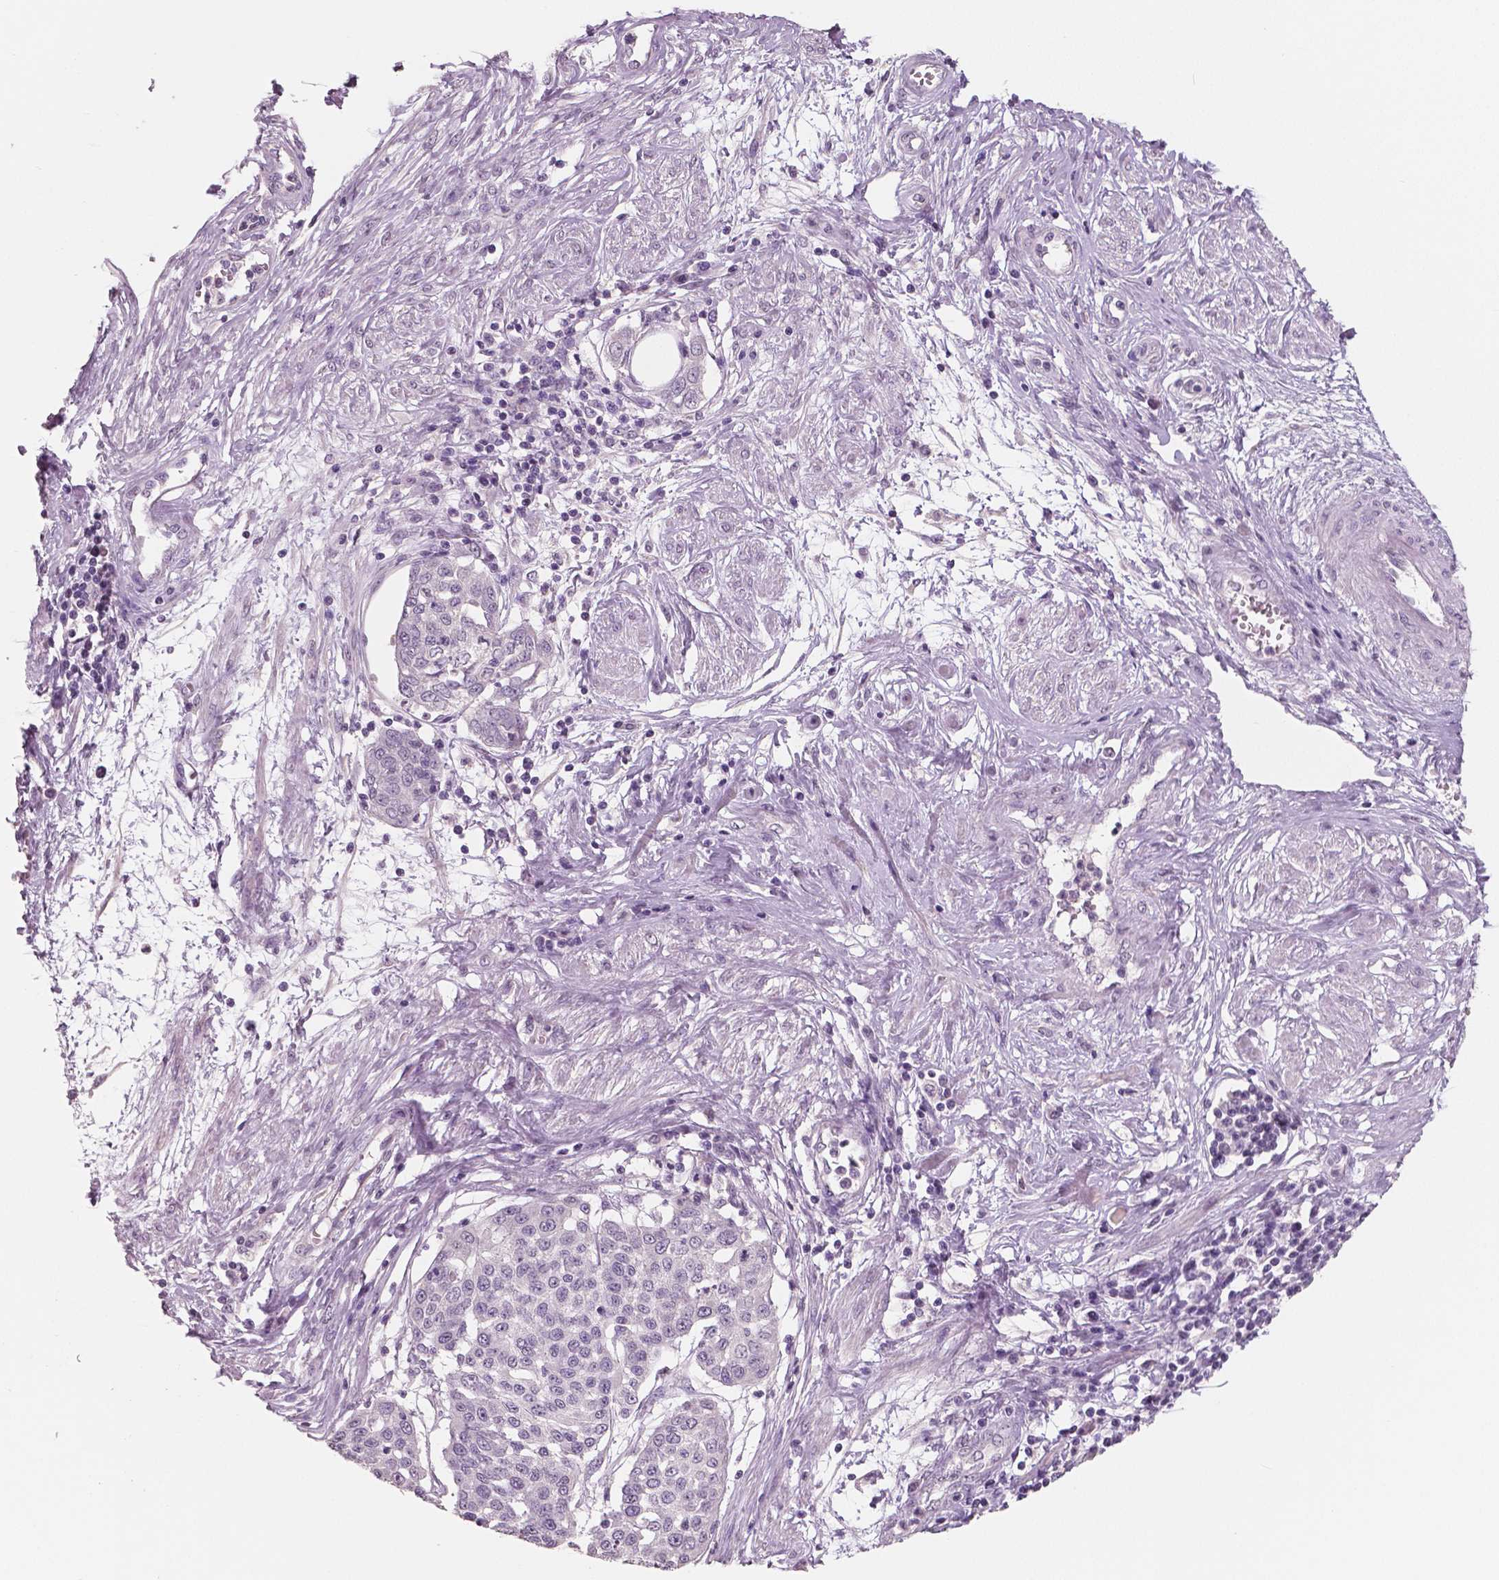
{"staining": {"intensity": "negative", "quantity": "none", "location": "none"}, "tissue": "cervical cancer", "cell_type": "Tumor cells", "image_type": "cancer", "snomed": [{"axis": "morphology", "description": "Squamous cell carcinoma, NOS"}, {"axis": "topography", "description": "Cervix"}], "caption": "Immunohistochemistry micrograph of neoplastic tissue: human squamous cell carcinoma (cervical) stained with DAB (3,3'-diaminobenzidine) reveals no significant protein positivity in tumor cells.", "gene": "NECAB1", "patient": {"sex": "female", "age": 34}}